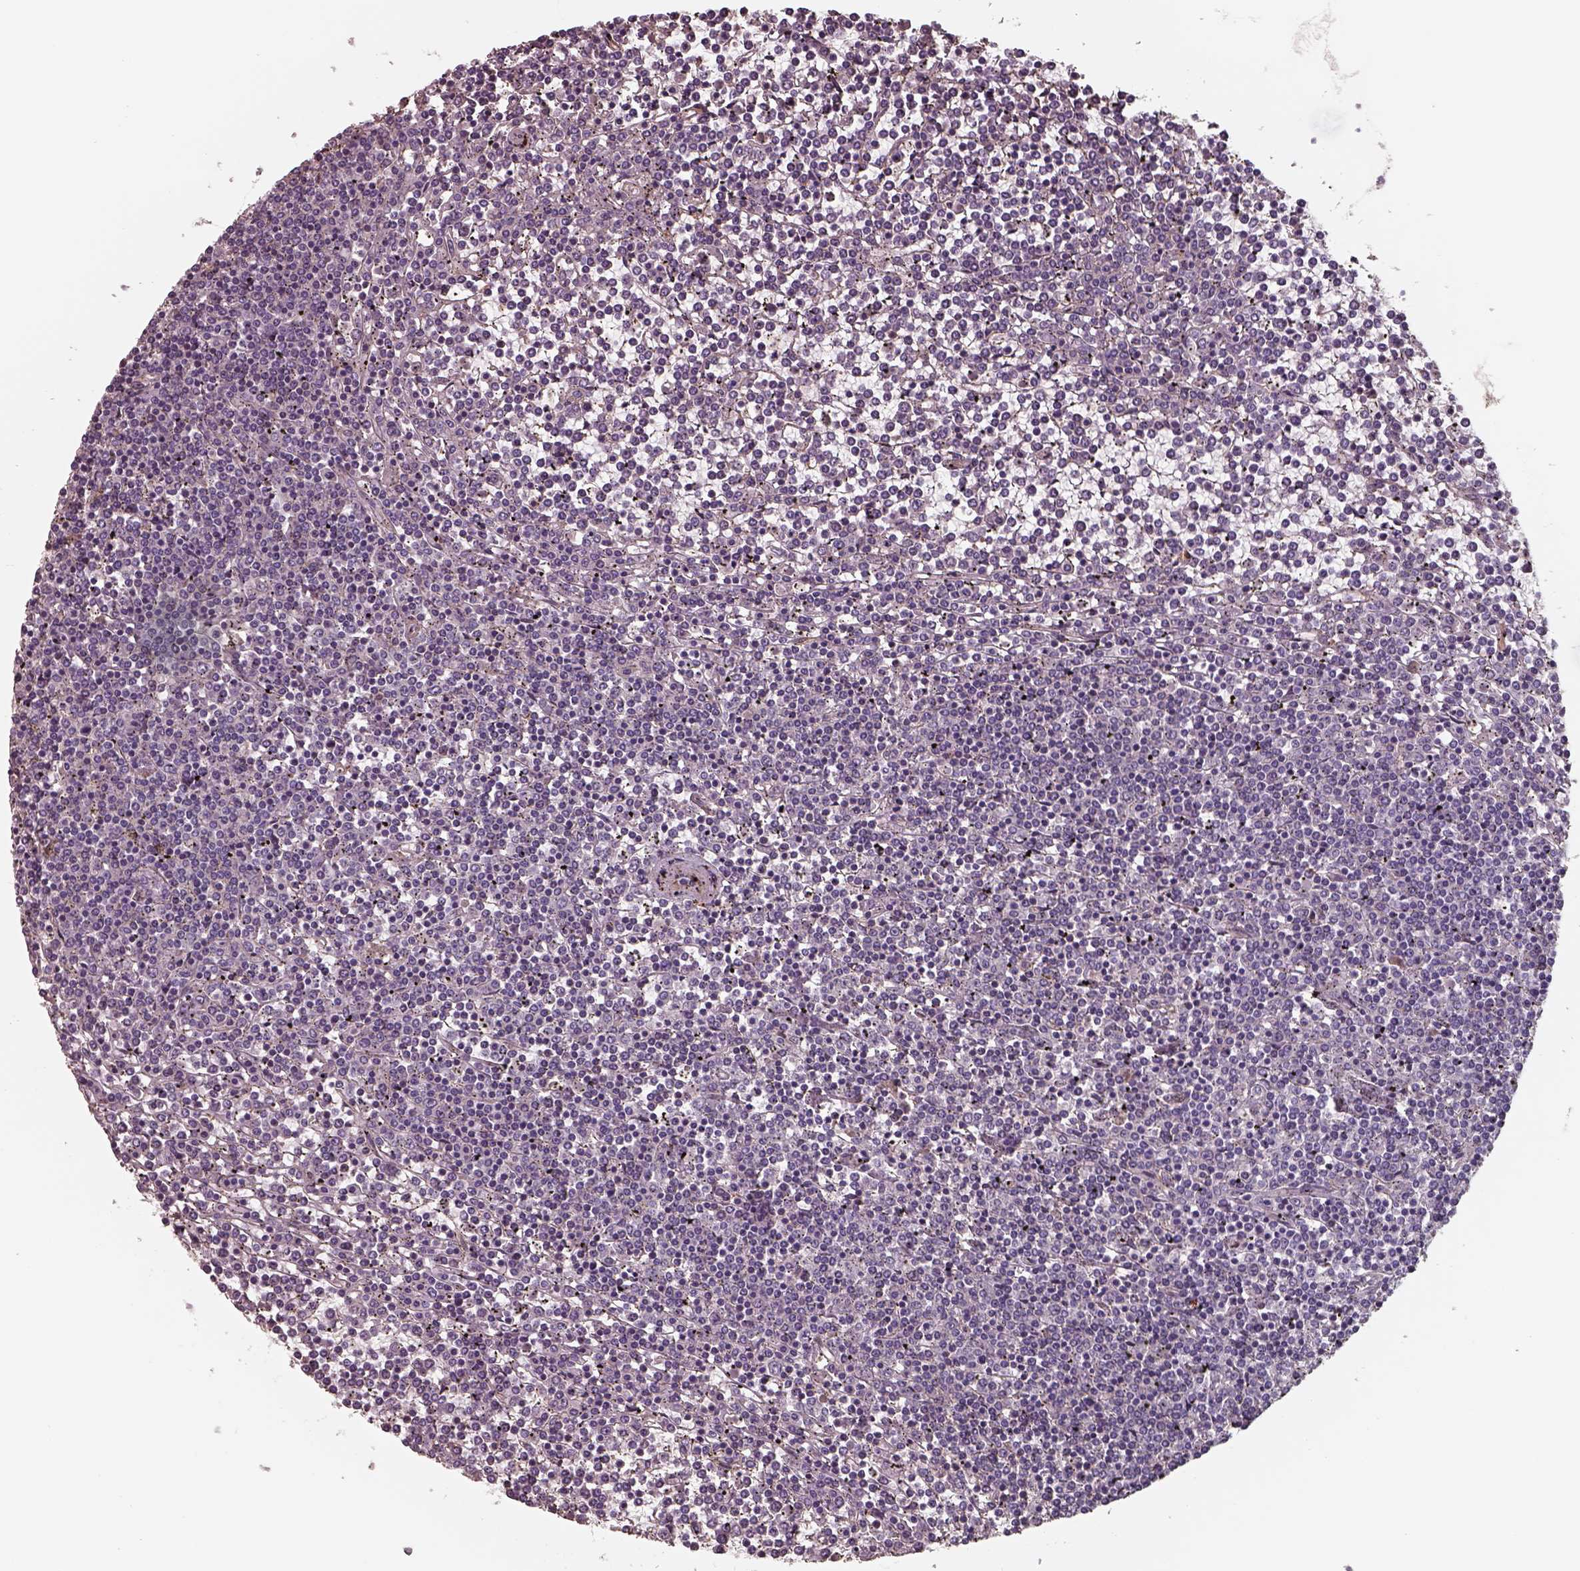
{"staining": {"intensity": "negative", "quantity": "none", "location": "none"}, "tissue": "lymphoma", "cell_type": "Tumor cells", "image_type": "cancer", "snomed": [{"axis": "morphology", "description": "Malignant lymphoma, non-Hodgkin's type, Low grade"}, {"axis": "topography", "description": "Spleen"}], "caption": "Immunohistochemistry (IHC) histopathology image of neoplastic tissue: lymphoma stained with DAB (3,3'-diaminobenzidine) demonstrates no significant protein expression in tumor cells.", "gene": "ISYNA1", "patient": {"sex": "female", "age": 19}}